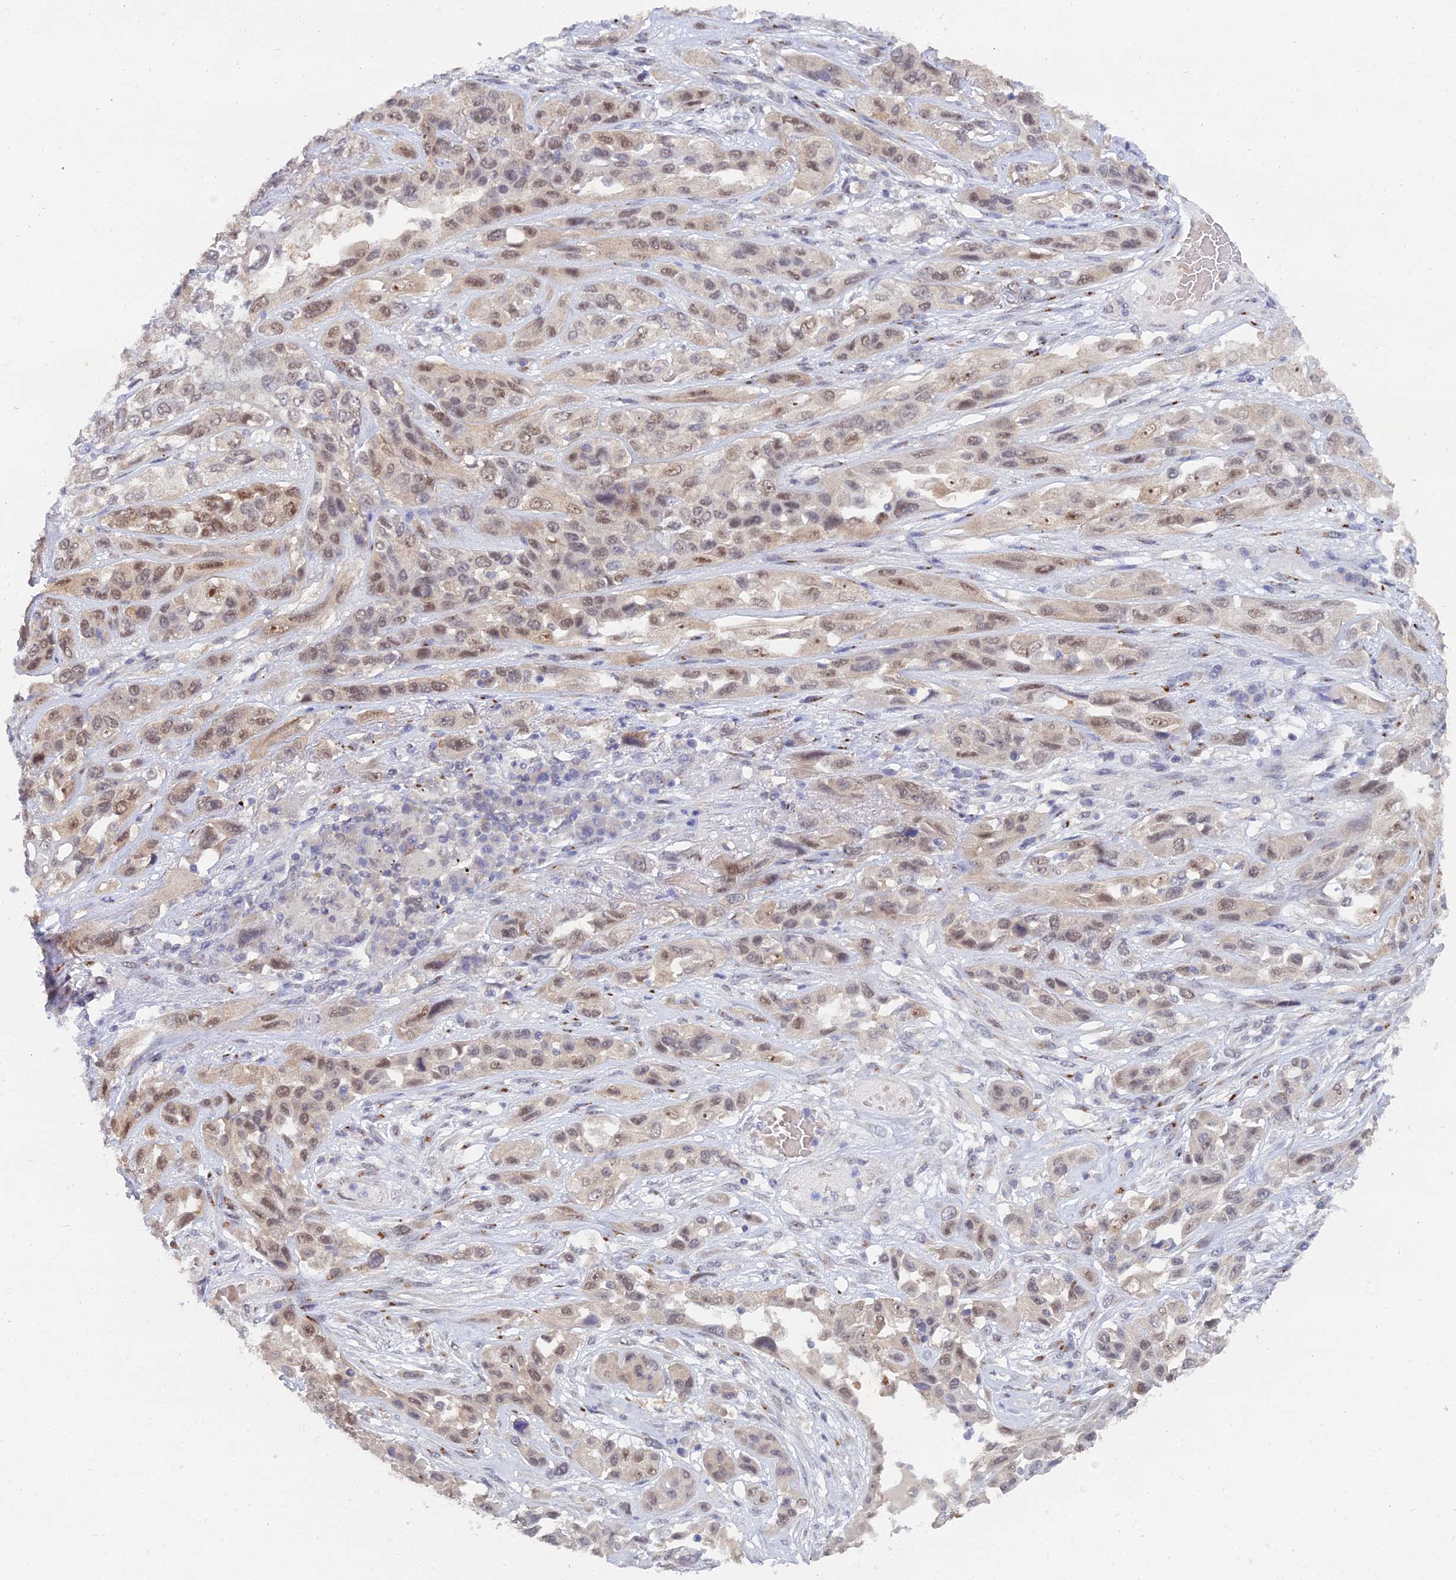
{"staining": {"intensity": "moderate", "quantity": ">75%", "location": "nuclear"}, "tissue": "lung cancer", "cell_type": "Tumor cells", "image_type": "cancer", "snomed": [{"axis": "morphology", "description": "Squamous cell carcinoma, NOS"}, {"axis": "topography", "description": "Lung"}], "caption": "Protein expression analysis of lung cancer (squamous cell carcinoma) reveals moderate nuclear expression in approximately >75% of tumor cells.", "gene": "THOC3", "patient": {"sex": "female", "age": 70}}